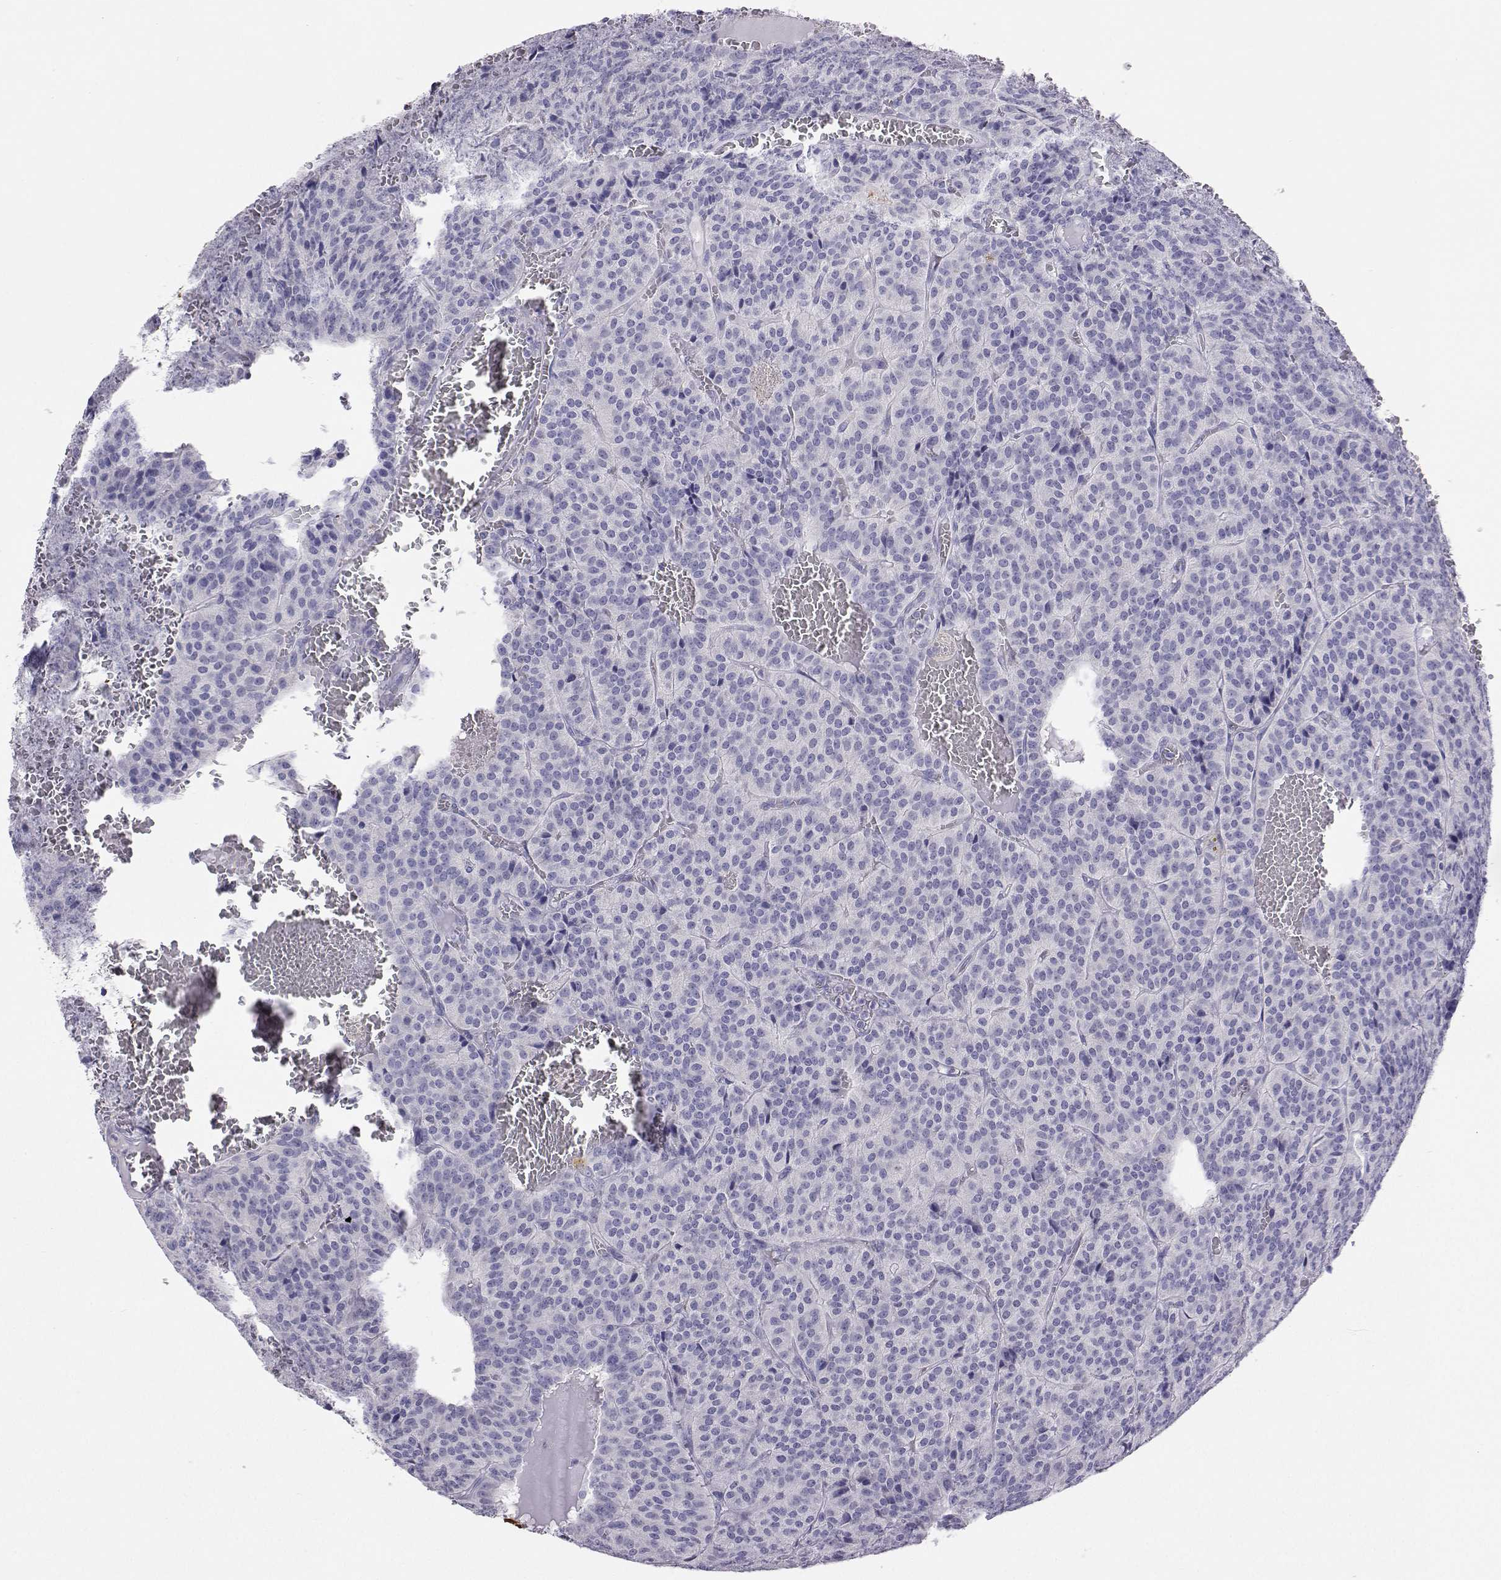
{"staining": {"intensity": "negative", "quantity": "none", "location": "none"}, "tissue": "carcinoid", "cell_type": "Tumor cells", "image_type": "cancer", "snomed": [{"axis": "morphology", "description": "Carcinoid, malignant, NOS"}, {"axis": "topography", "description": "Lung"}], "caption": "Immunohistochemistry (IHC) micrograph of human malignant carcinoid stained for a protein (brown), which exhibits no expression in tumor cells.", "gene": "PLIN4", "patient": {"sex": "male", "age": 70}}